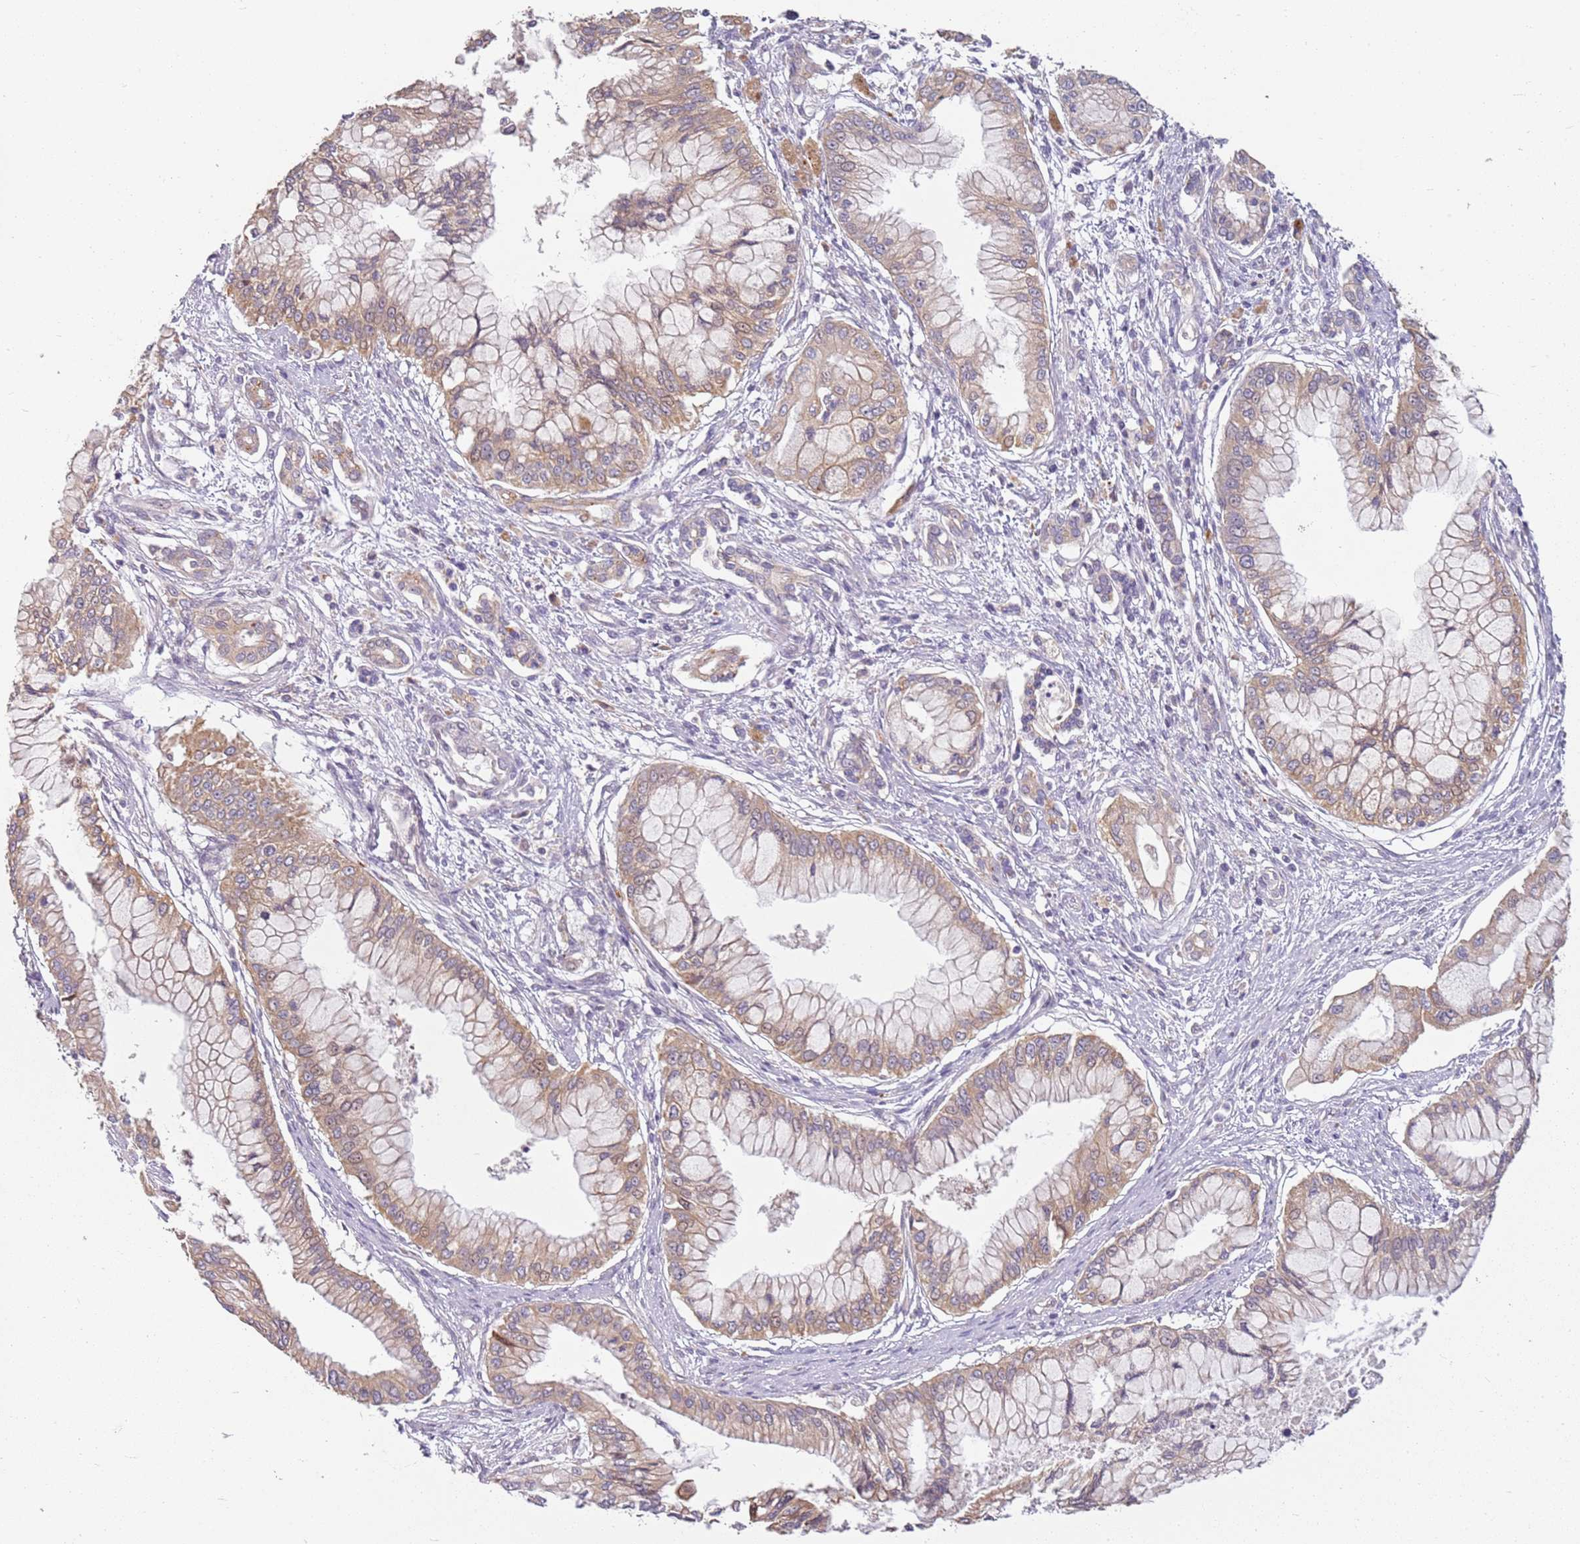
{"staining": {"intensity": "weak", "quantity": ">75%", "location": "cytoplasmic/membranous"}, "tissue": "pancreatic cancer", "cell_type": "Tumor cells", "image_type": "cancer", "snomed": [{"axis": "morphology", "description": "Adenocarcinoma, NOS"}, {"axis": "topography", "description": "Pancreas"}], "caption": "There is low levels of weak cytoplasmic/membranous staining in tumor cells of pancreatic cancer (adenocarcinoma), as demonstrated by immunohistochemical staining (brown color).", "gene": "RPS28", "patient": {"sex": "male", "age": 46}}